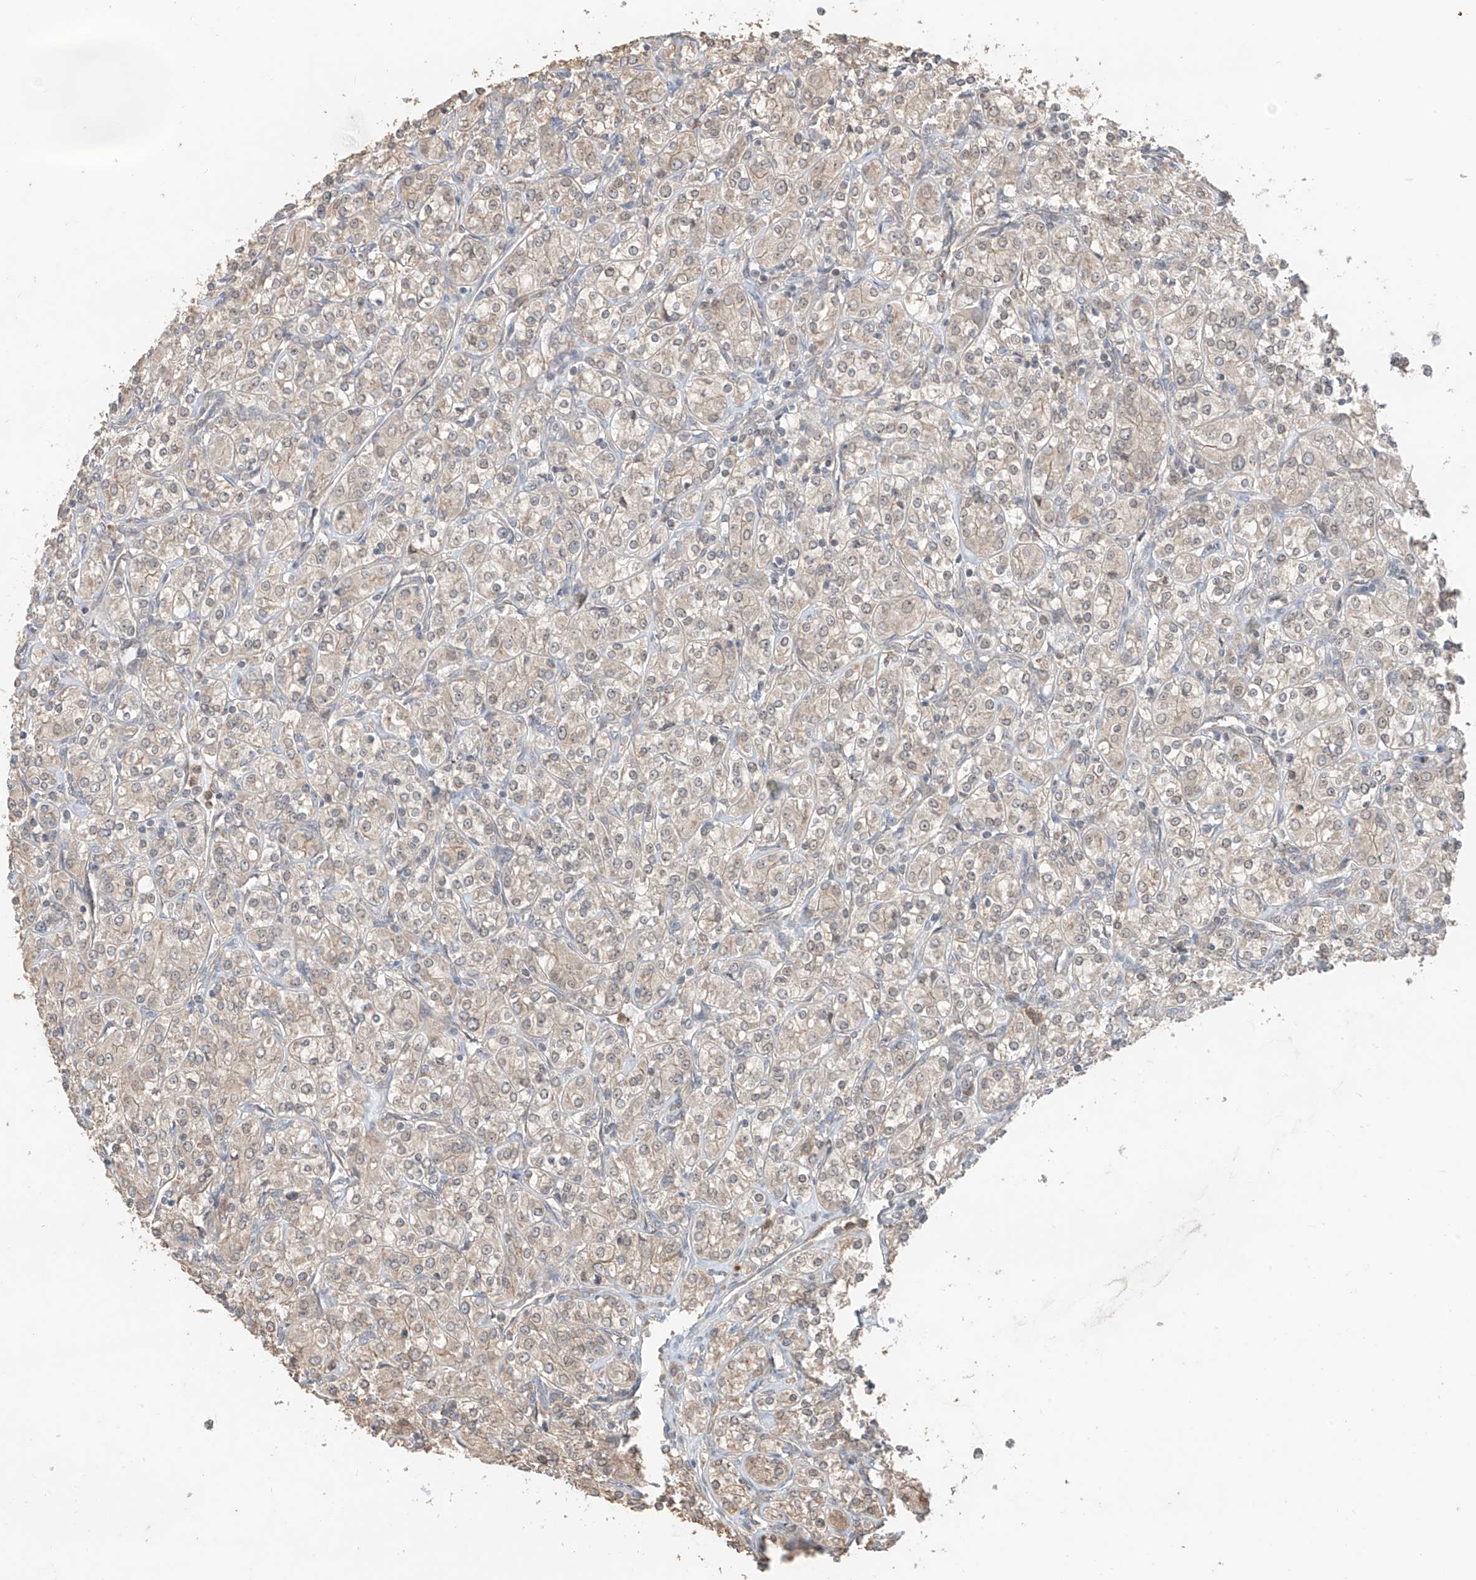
{"staining": {"intensity": "negative", "quantity": "none", "location": "none"}, "tissue": "renal cancer", "cell_type": "Tumor cells", "image_type": "cancer", "snomed": [{"axis": "morphology", "description": "Adenocarcinoma, NOS"}, {"axis": "topography", "description": "Kidney"}], "caption": "This is an IHC image of renal cancer. There is no expression in tumor cells.", "gene": "AHCTF1", "patient": {"sex": "male", "age": 77}}